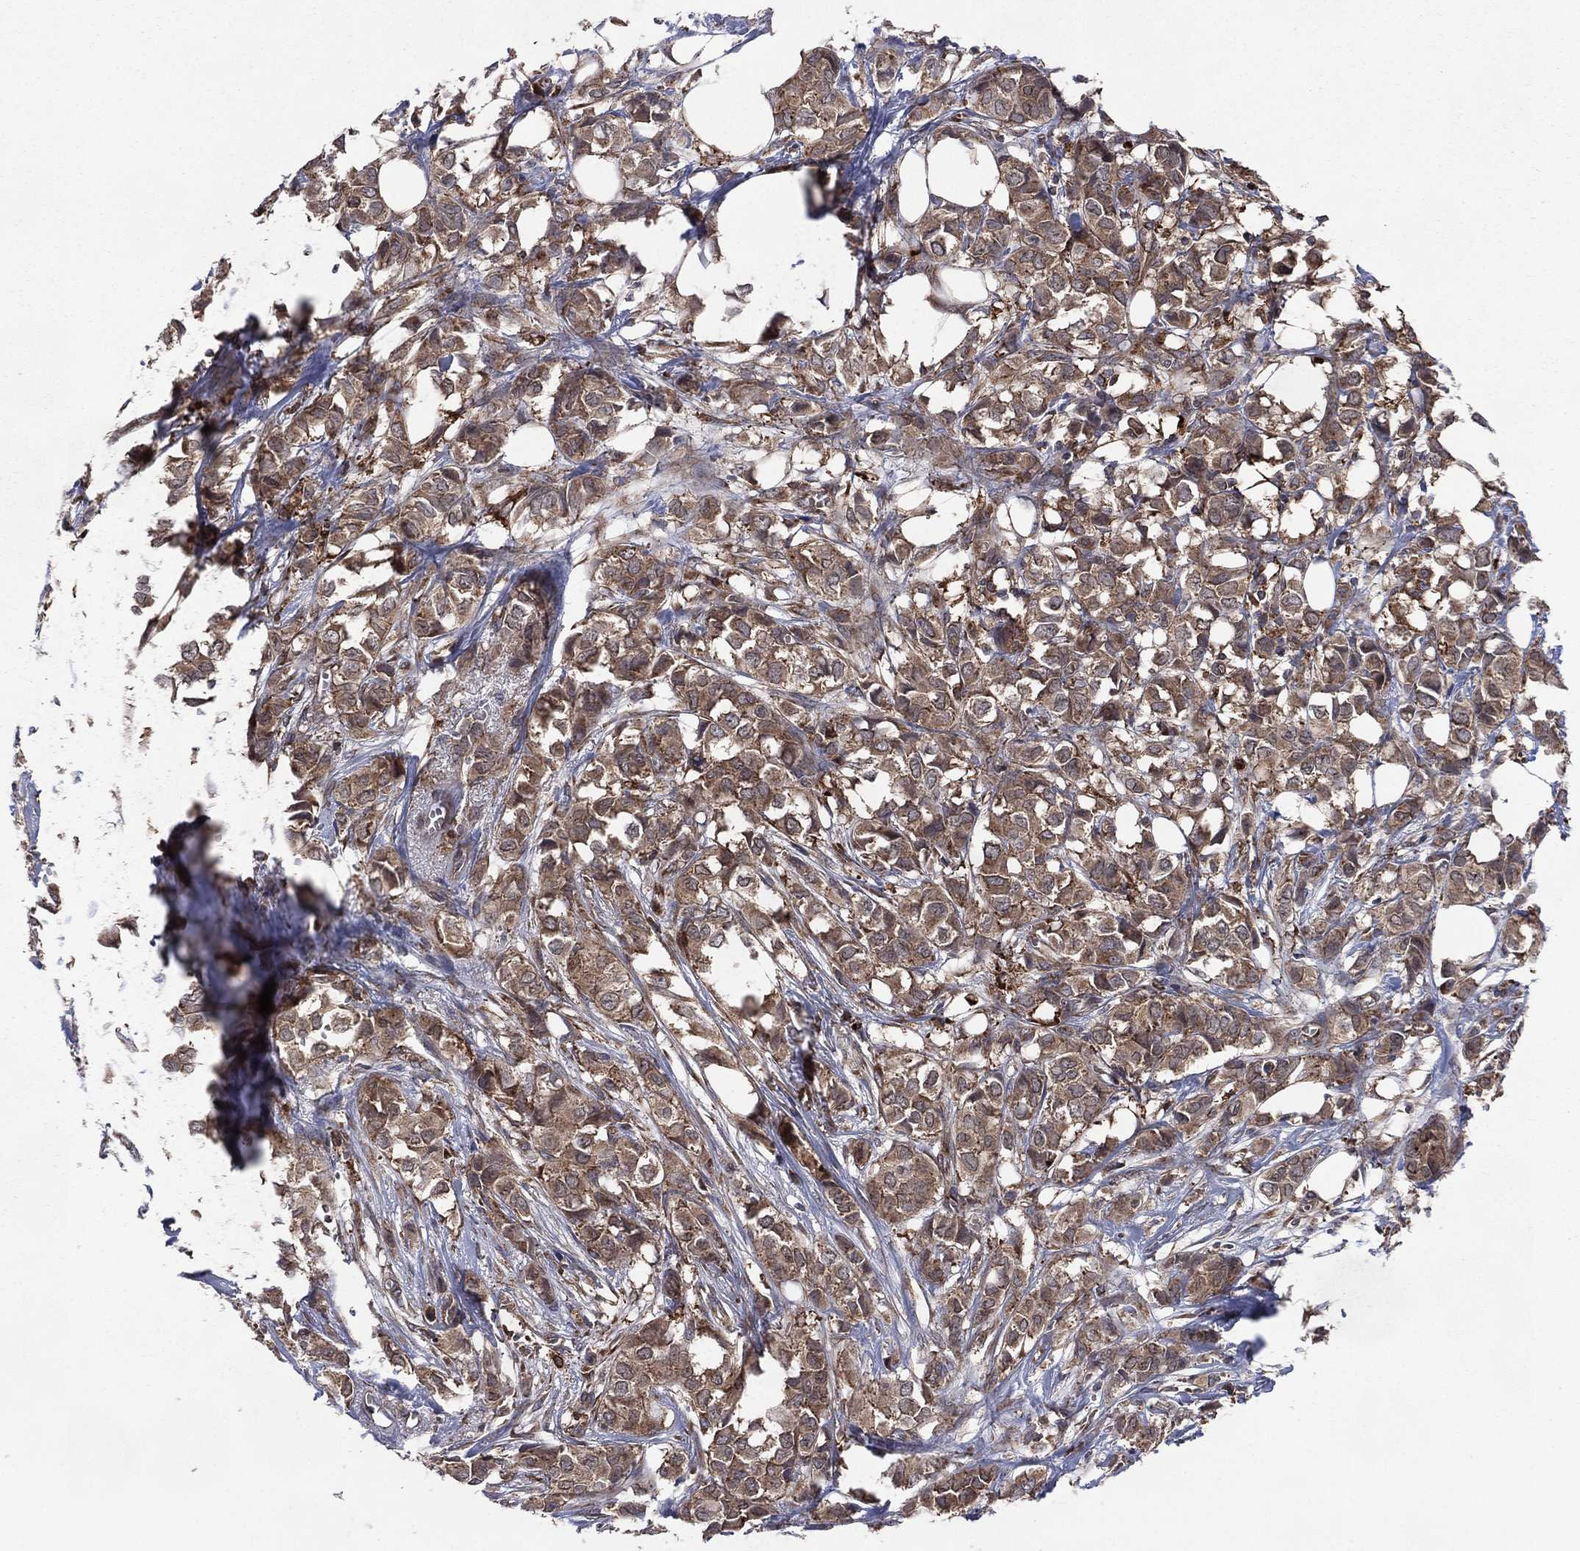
{"staining": {"intensity": "weak", "quantity": ">75%", "location": "cytoplasmic/membranous"}, "tissue": "breast cancer", "cell_type": "Tumor cells", "image_type": "cancer", "snomed": [{"axis": "morphology", "description": "Duct carcinoma"}, {"axis": "topography", "description": "Breast"}], "caption": "DAB immunohistochemical staining of human breast cancer (intraductal carcinoma) reveals weak cytoplasmic/membranous protein expression in about >75% of tumor cells.", "gene": "C2orf76", "patient": {"sex": "female", "age": 85}}